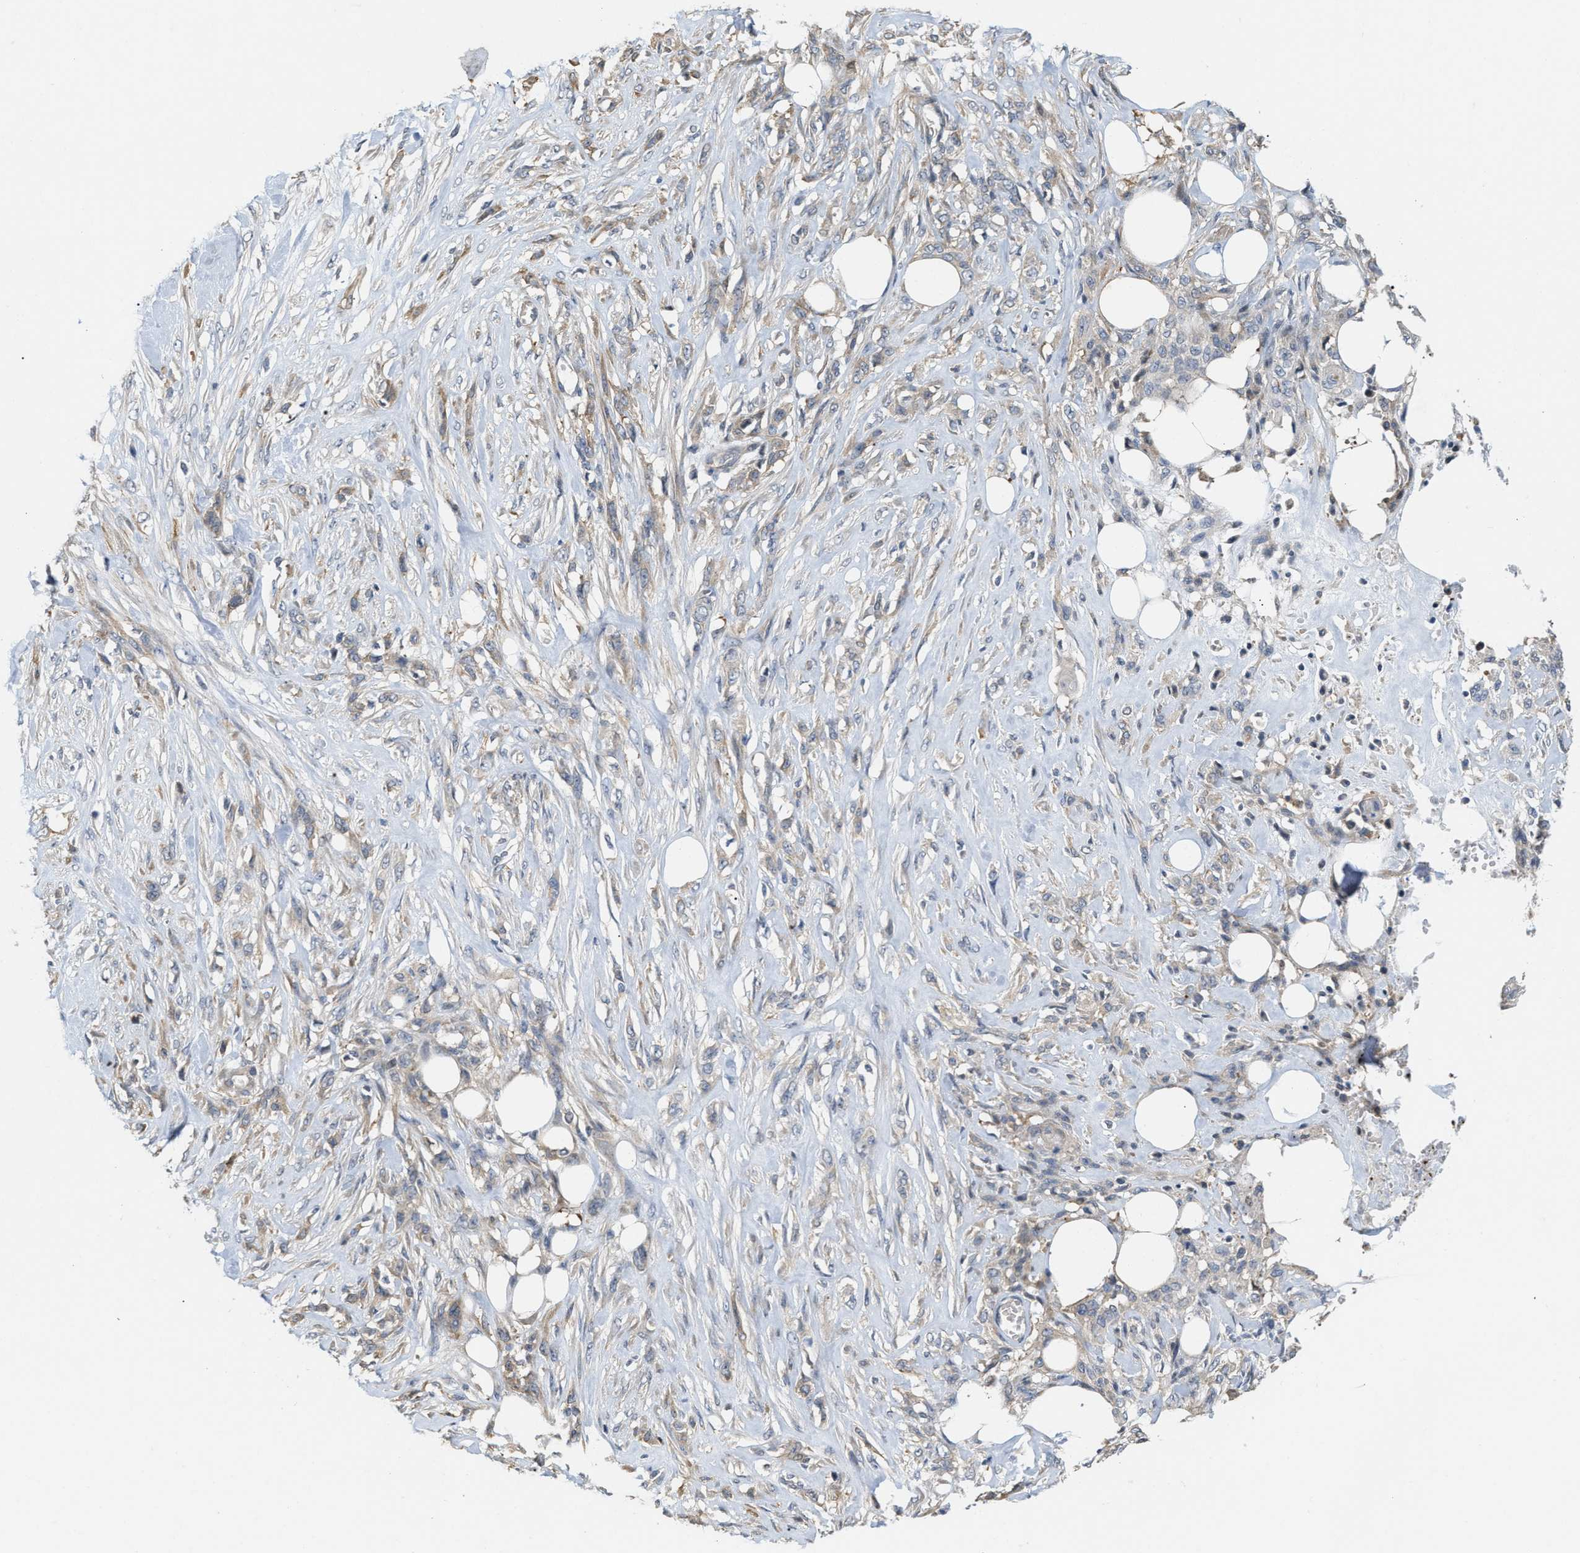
{"staining": {"intensity": "weak", "quantity": "25%-75%", "location": "cytoplasmic/membranous"}, "tissue": "skin cancer", "cell_type": "Tumor cells", "image_type": "cancer", "snomed": [{"axis": "morphology", "description": "Squamous cell carcinoma, NOS"}, {"axis": "topography", "description": "Skin"}], "caption": "Tumor cells demonstrate low levels of weak cytoplasmic/membranous expression in approximately 25%-75% of cells in squamous cell carcinoma (skin). The staining was performed using DAB to visualize the protein expression in brown, while the nuclei were stained in blue with hematoxylin (Magnification: 20x).", "gene": "CSNK1A1", "patient": {"sex": "female", "age": 59}}